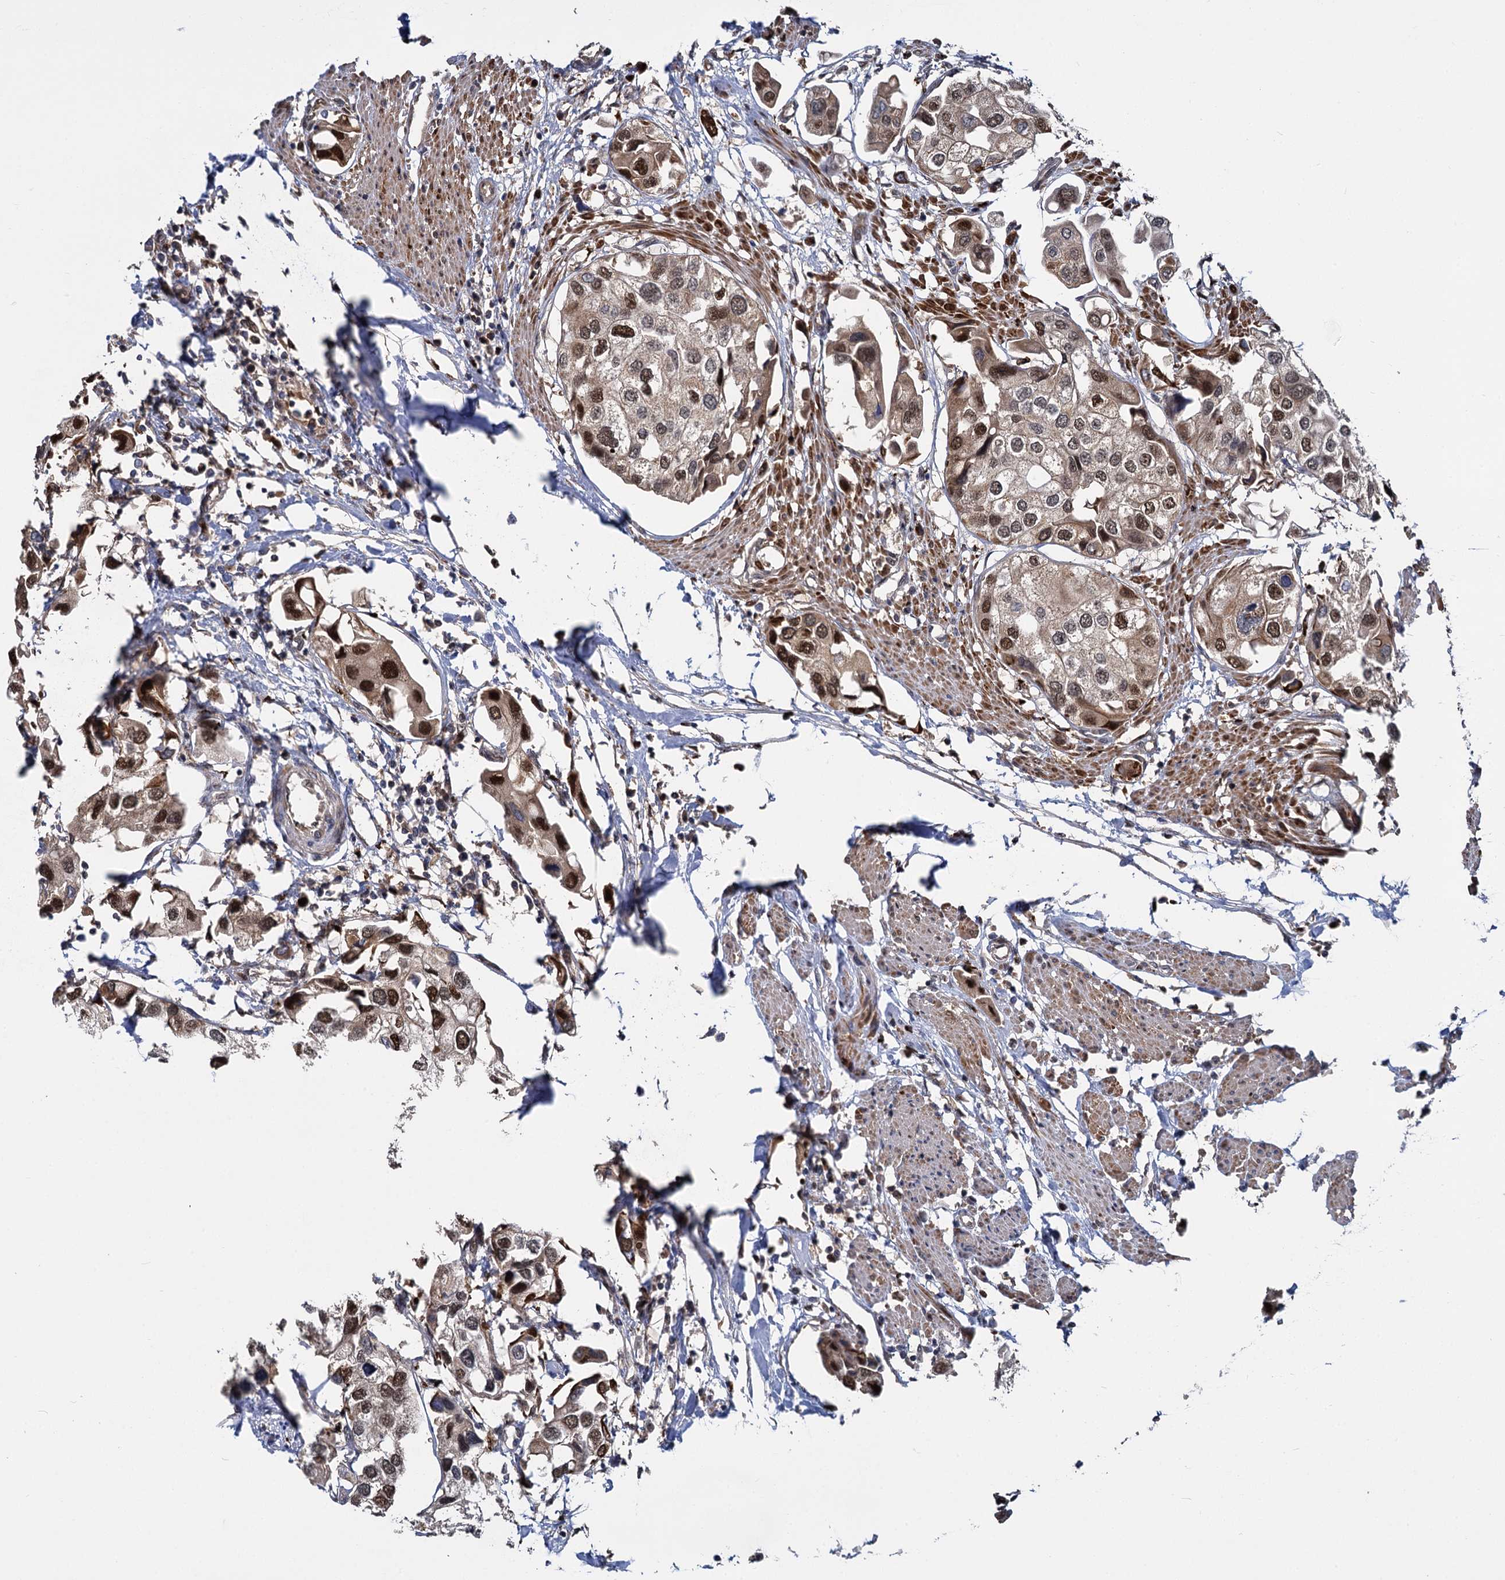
{"staining": {"intensity": "moderate", "quantity": ">75%", "location": "cytoplasmic/membranous,nuclear"}, "tissue": "urothelial cancer", "cell_type": "Tumor cells", "image_type": "cancer", "snomed": [{"axis": "morphology", "description": "Urothelial carcinoma, High grade"}, {"axis": "topography", "description": "Urinary bladder"}], "caption": "The photomicrograph shows staining of high-grade urothelial carcinoma, revealing moderate cytoplasmic/membranous and nuclear protein positivity (brown color) within tumor cells.", "gene": "GAL3ST4", "patient": {"sex": "male", "age": 64}}